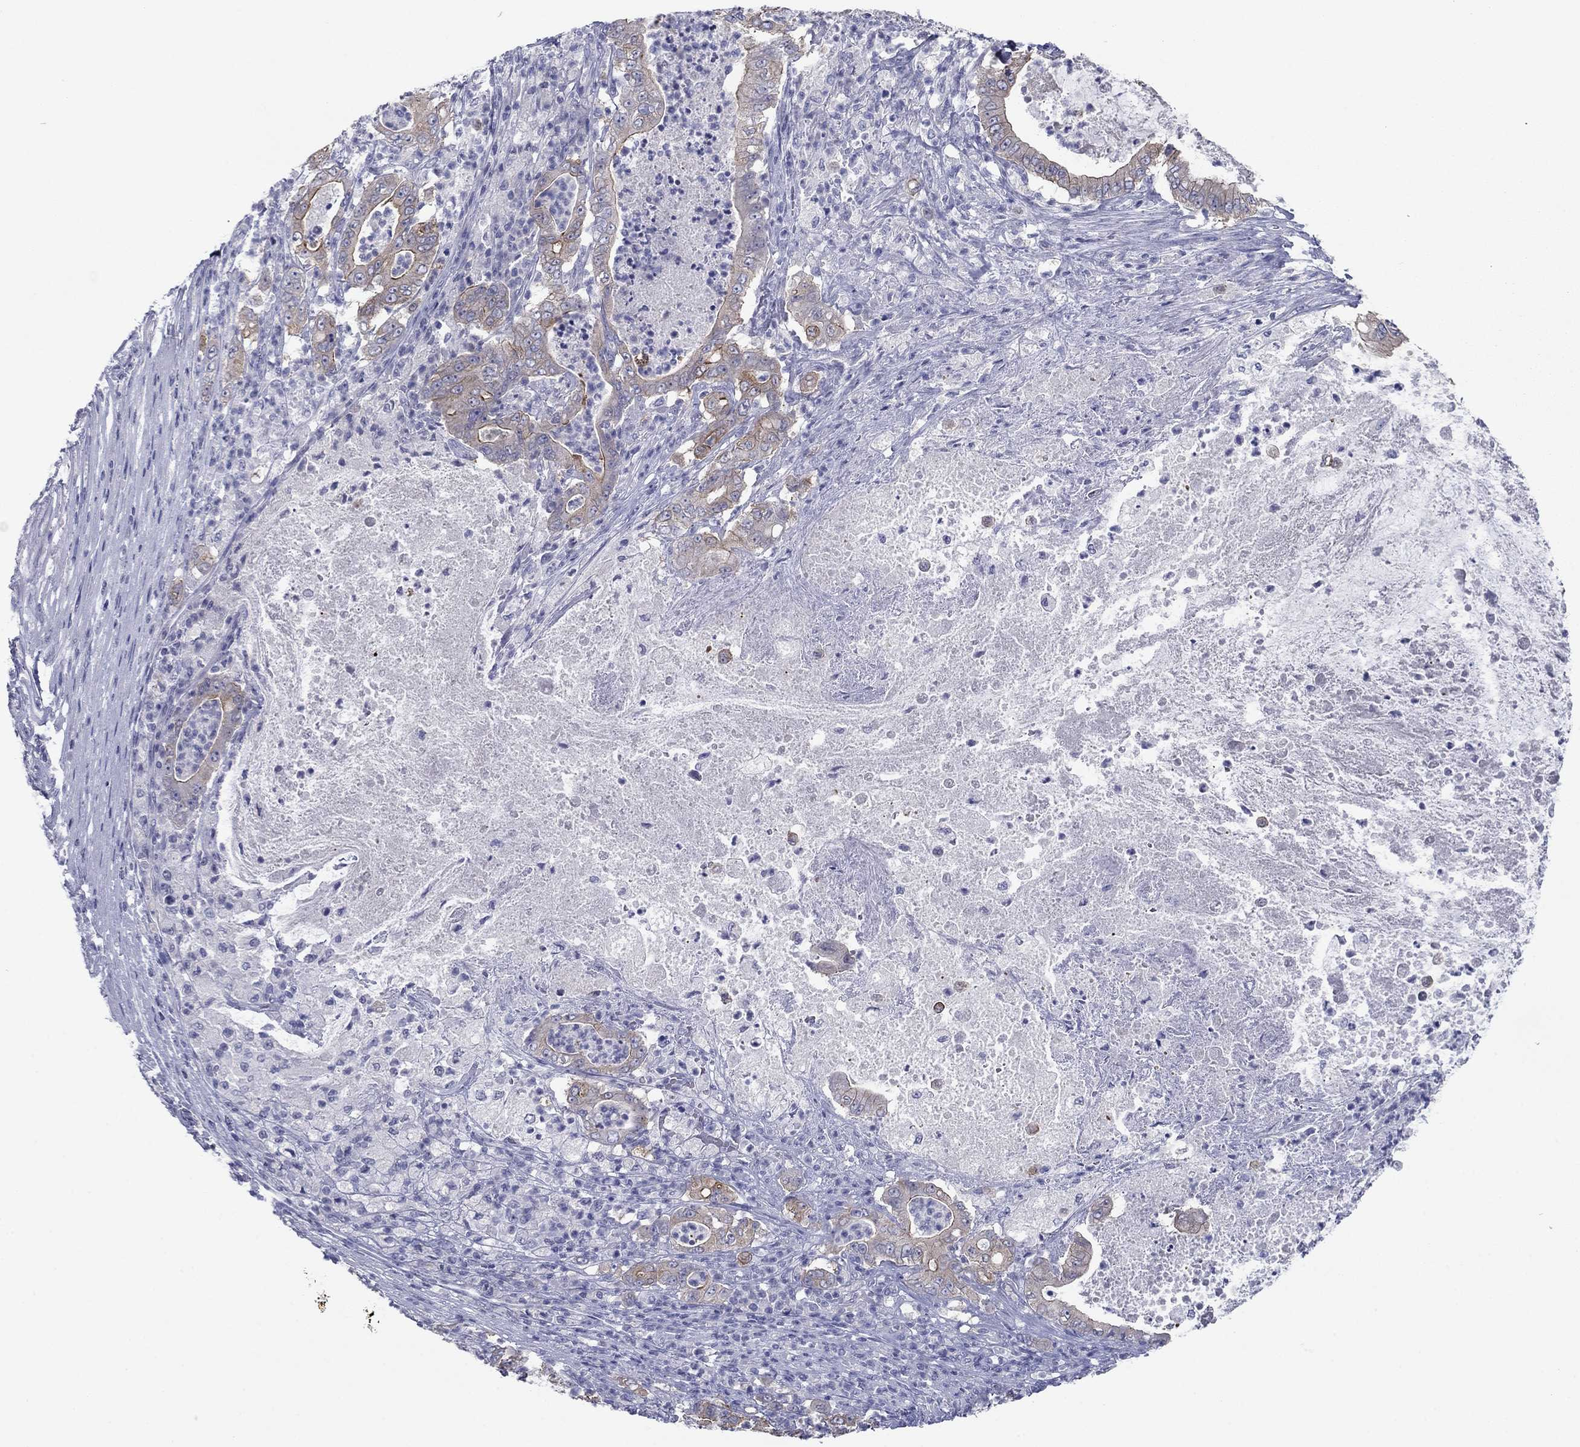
{"staining": {"intensity": "strong", "quantity": "<25%", "location": "cytoplasmic/membranous"}, "tissue": "pancreatic cancer", "cell_type": "Tumor cells", "image_type": "cancer", "snomed": [{"axis": "morphology", "description": "Adenocarcinoma, NOS"}, {"axis": "topography", "description": "Pancreas"}], "caption": "An IHC image of neoplastic tissue is shown. Protein staining in brown shows strong cytoplasmic/membranous positivity in pancreatic adenocarcinoma within tumor cells.", "gene": "PLS1", "patient": {"sex": "male", "age": 71}}